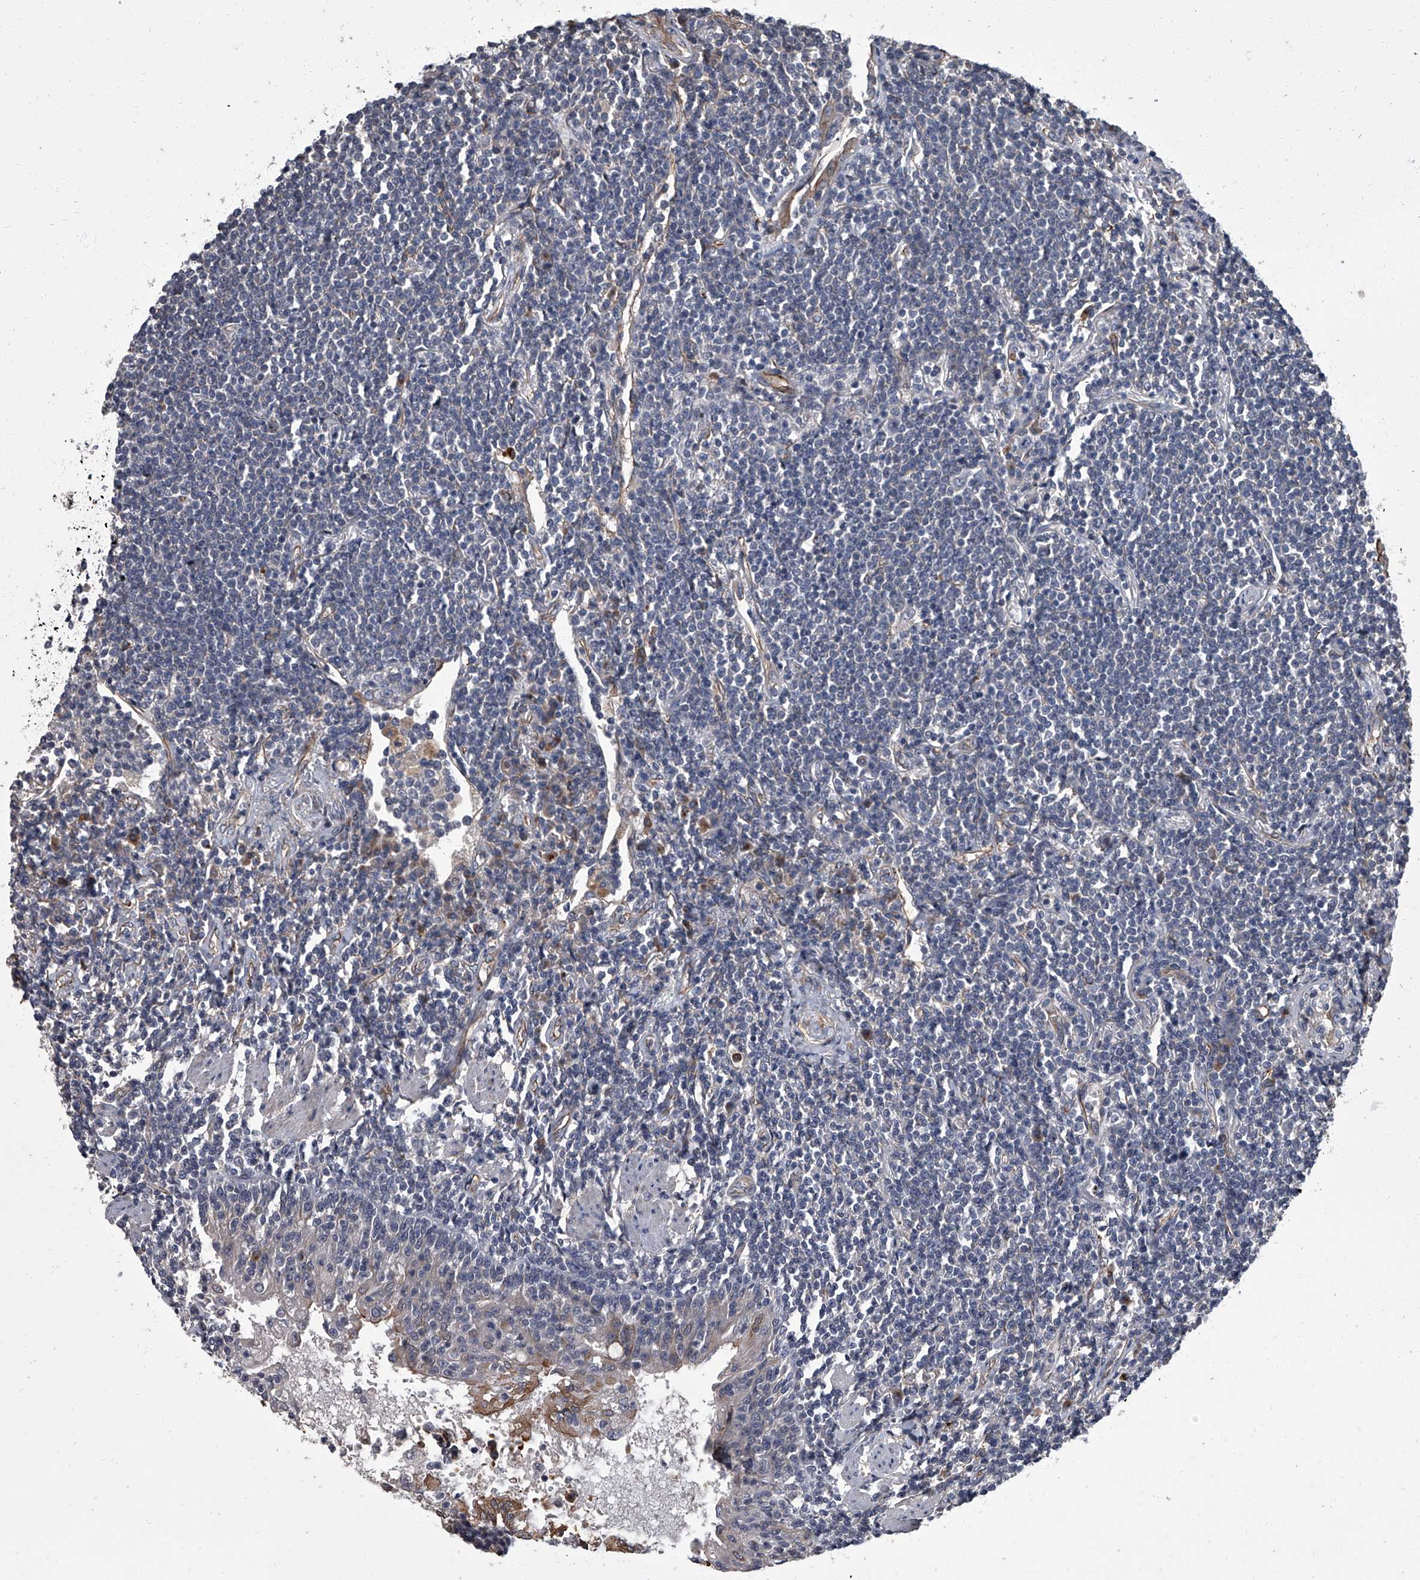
{"staining": {"intensity": "negative", "quantity": "none", "location": "none"}, "tissue": "lymphoma", "cell_type": "Tumor cells", "image_type": "cancer", "snomed": [{"axis": "morphology", "description": "Malignant lymphoma, non-Hodgkin's type, Low grade"}, {"axis": "topography", "description": "Lung"}], "caption": "Photomicrograph shows no protein positivity in tumor cells of malignant lymphoma, non-Hodgkin's type (low-grade) tissue.", "gene": "SIRT4", "patient": {"sex": "female", "age": 71}}